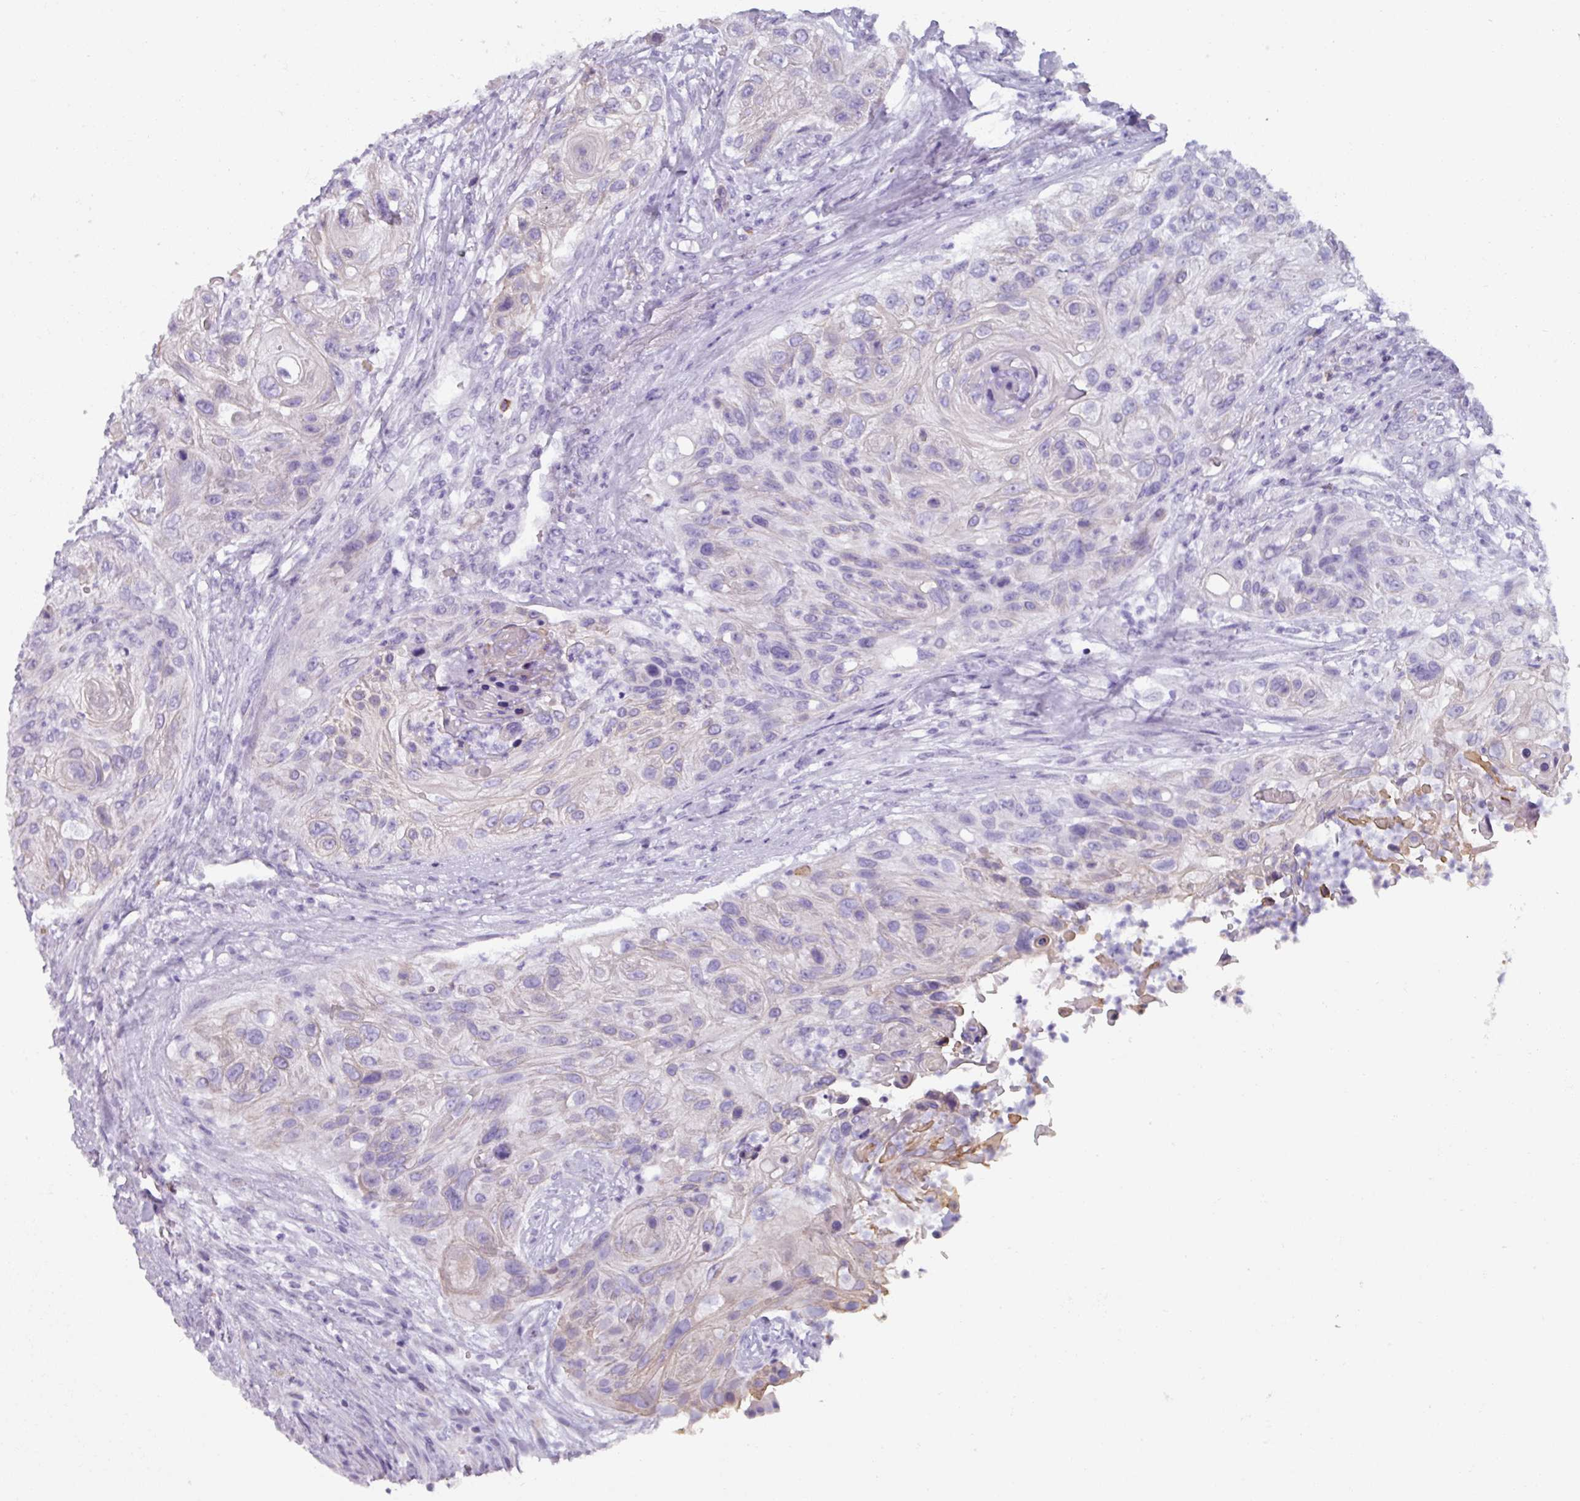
{"staining": {"intensity": "negative", "quantity": "none", "location": "none"}, "tissue": "urothelial cancer", "cell_type": "Tumor cells", "image_type": "cancer", "snomed": [{"axis": "morphology", "description": "Urothelial carcinoma, High grade"}, {"axis": "topography", "description": "Urinary bladder"}], "caption": "Tumor cells are negative for brown protein staining in urothelial cancer. (DAB (3,3'-diaminobenzidine) immunohistochemistry, high magnification).", "gene": "SPESP1", "patient": {"sex": "female", "age": 60}}